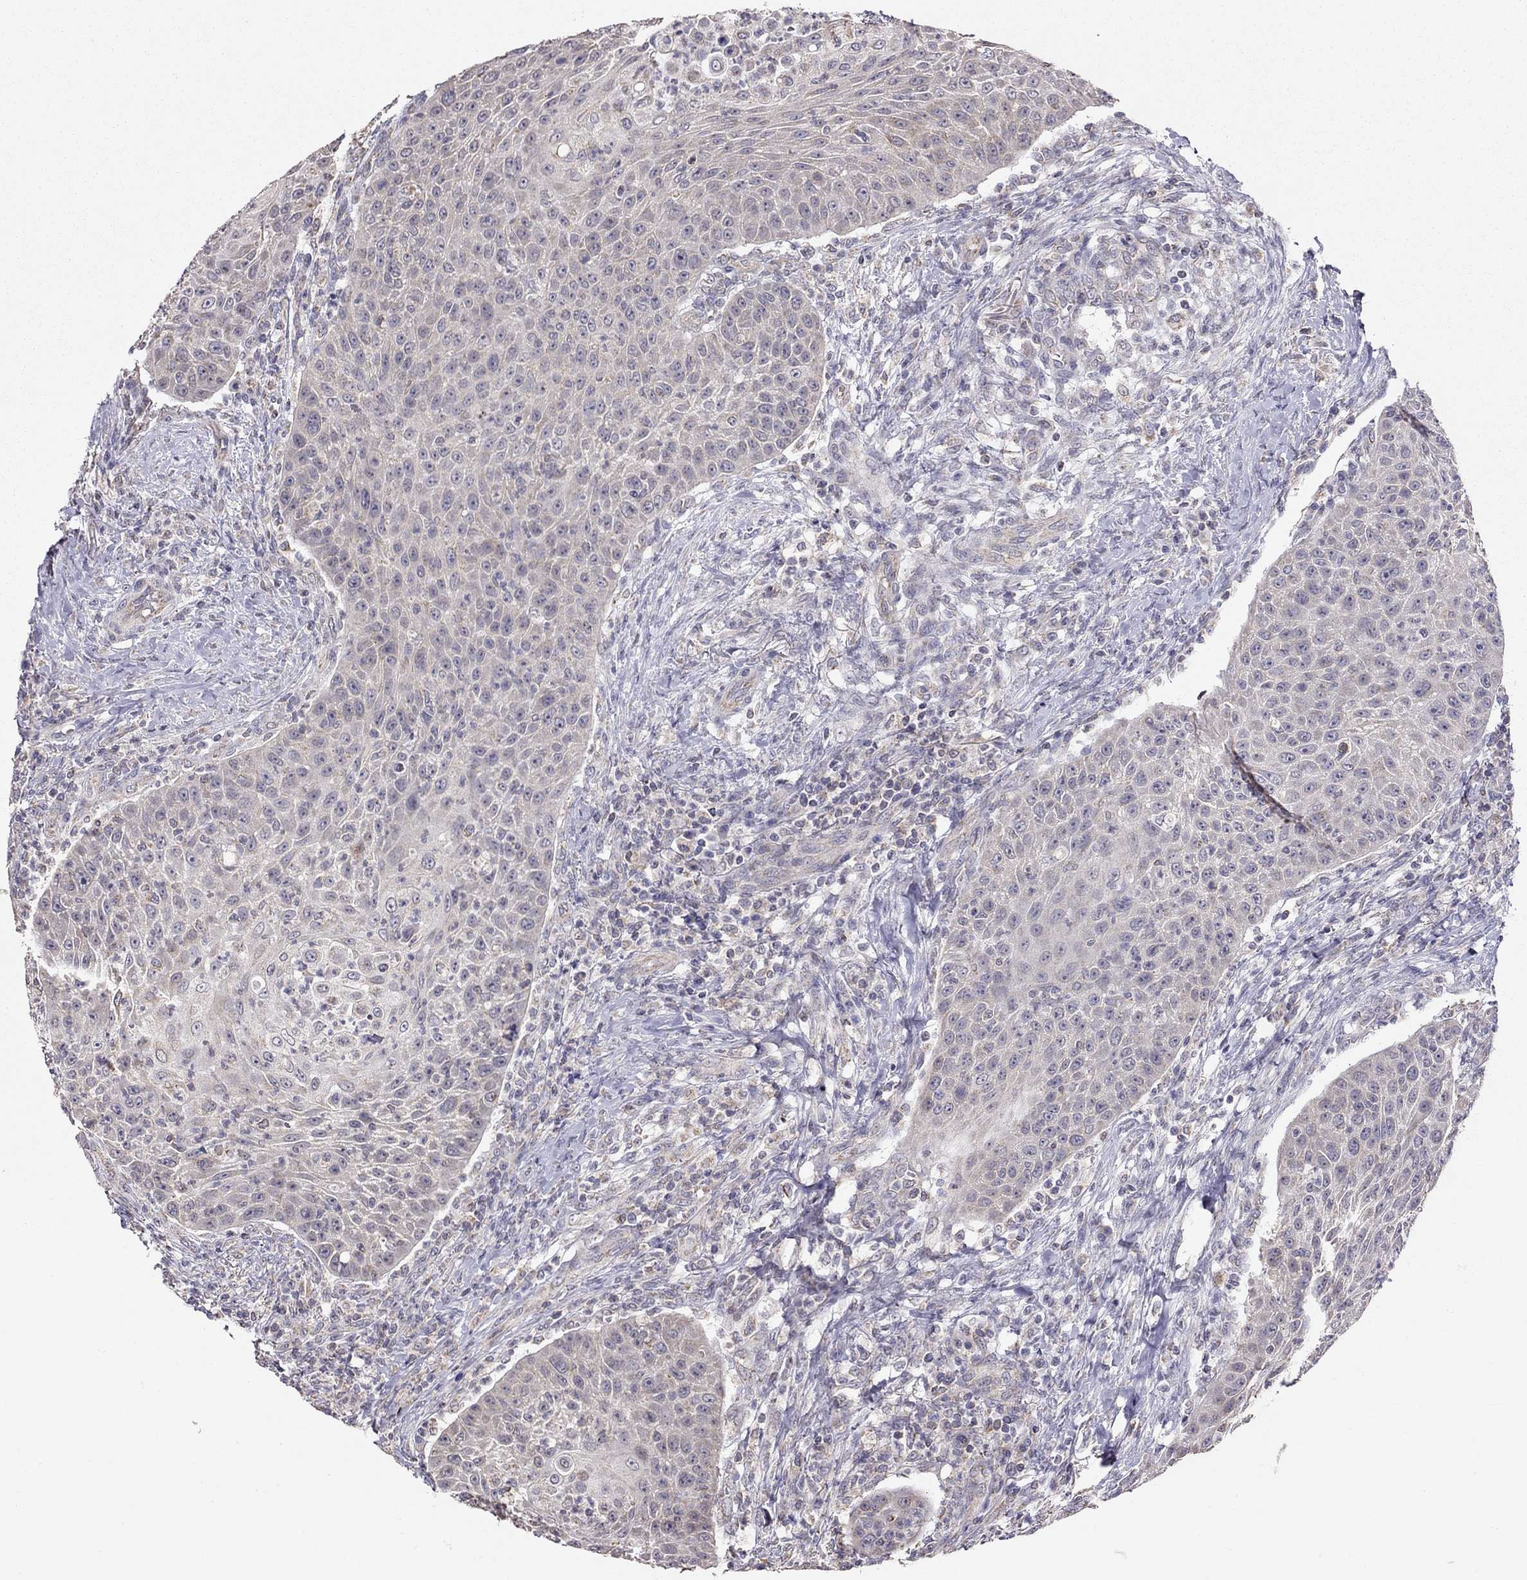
{"staining": {"intensity": "negative", "quantity": "none", "location": "none"}, "tissue": "head and neck cancer", "cell_type": "Tumor cells", "image_type": "cancer", "snomed": [{"axis": "morphology", "description": "Squamous cell carcinoma, NOS"}, {"axis": "topography", "description": "Head-Neck"}], "caption": "Immunohistochemistry photomicrograph of neoplastic tissue: head and neck squamous cell carcinoma stained with DAB (3,3'-diaminobenzidine) demonstrates no significant protein expression in tumor cells.", "gene": "LRIT3", "patient": {"sex": "male", "age": 69}}